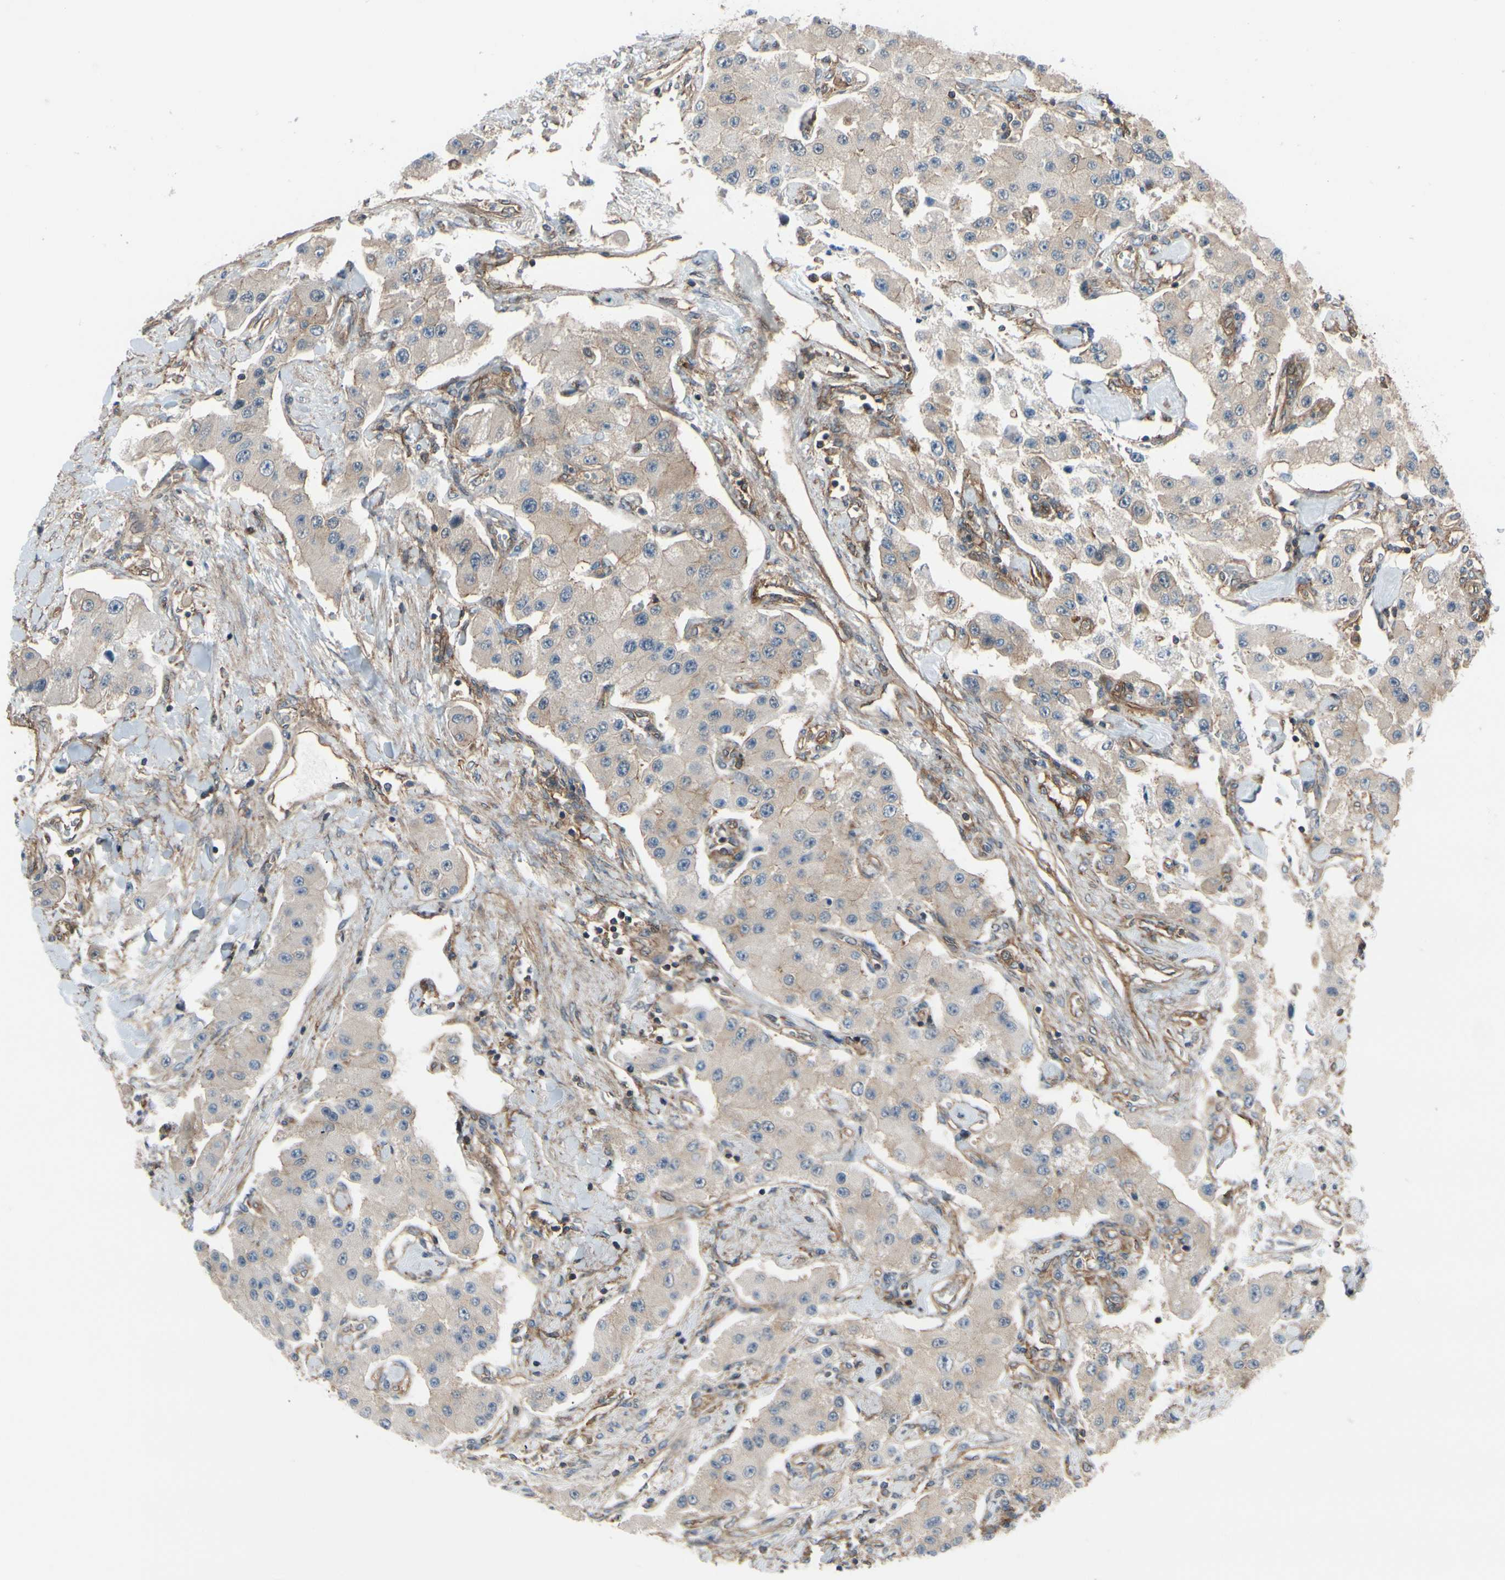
{"staining": {"intensity": "weak", "quantity": "25%-75%", "location": "cytoplasmic/membranous"}, "tissue": "carcinoid", "cell_type": "Tumor cells", "image_type": "cancer", "snomed": [{"axis": "morphology", "description": "Carcinoid, malignant, NOS"}, {"axis": "topography", "description": "Pancreas"}], "caption": "Brown immunohistochemical staining in carcinoid reveals weak cytoplasmic/membranous expression in about 25%-75% of tumor cells.", "gene": "EPS15", "patient": {"sex": "male", "age": 41}}